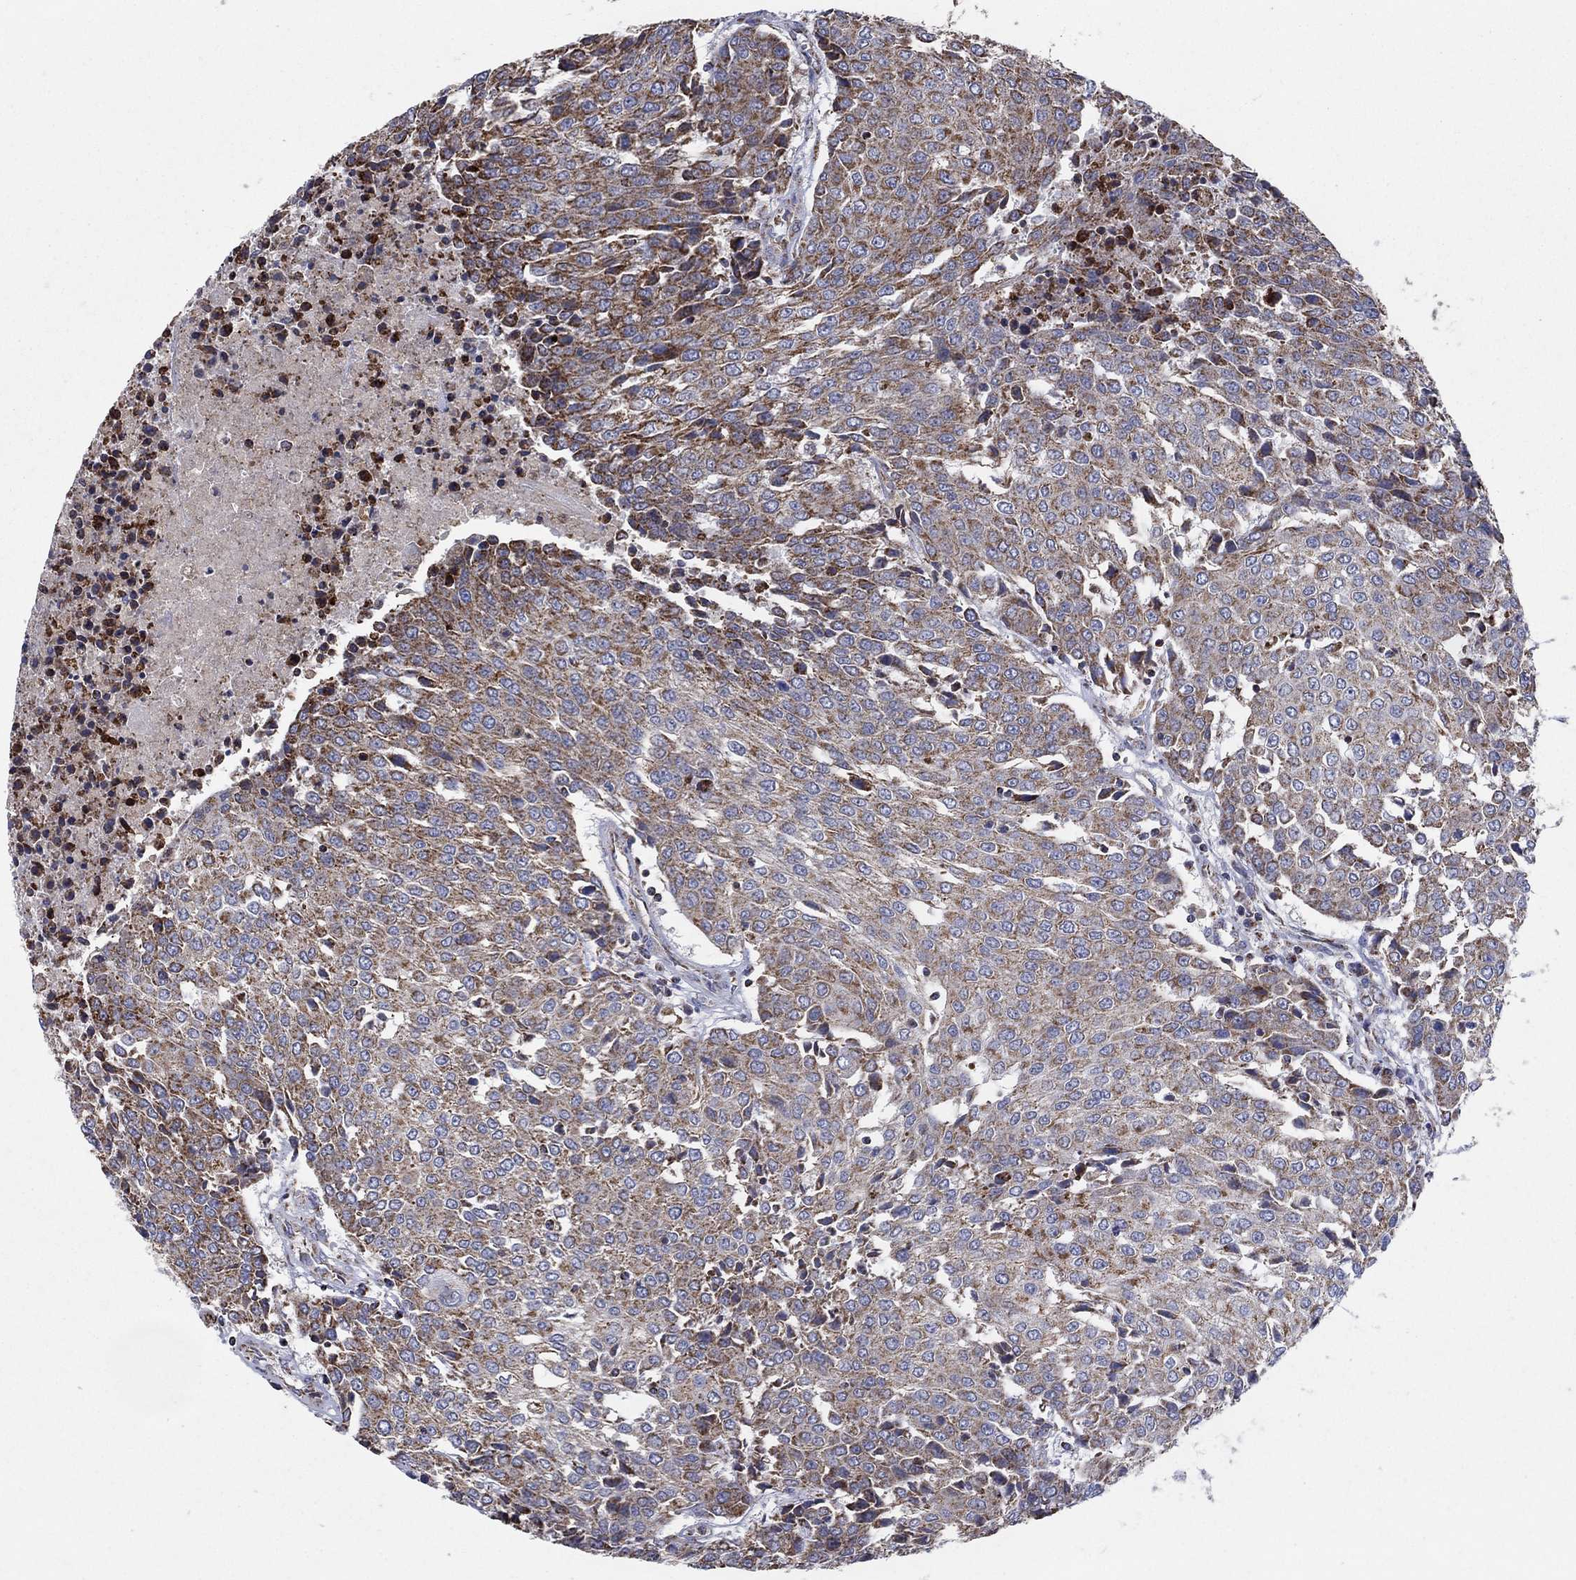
{"staining": {"intensity": "moderate", "quantity": "25%-75%", "location": "cytoplasmic/membranous"}, "tissue": "urothelial cancer", "cell_type": "Tumor cells", "image_type": "cancer", "snomed": [{"axis": "morphology", "description": "Urothelial carcinoma, High grade"}, {"axis": "topography", "description": "Urinary bladder"}], "caption": "Immunohistochemical staining of human urothelial cancer shows medium levels of moderate cytoplasmic/membranous expression in about 25%-75% of tumor cells. The protein of interest is stained brown, and the nuclei are stained in blue (DAB (3,3'-diaminobenzidine) IHC with brightfield microscopy, high magnification).", "gene": "C9orf85", "patient": {"sex": "female", "age": 85}}